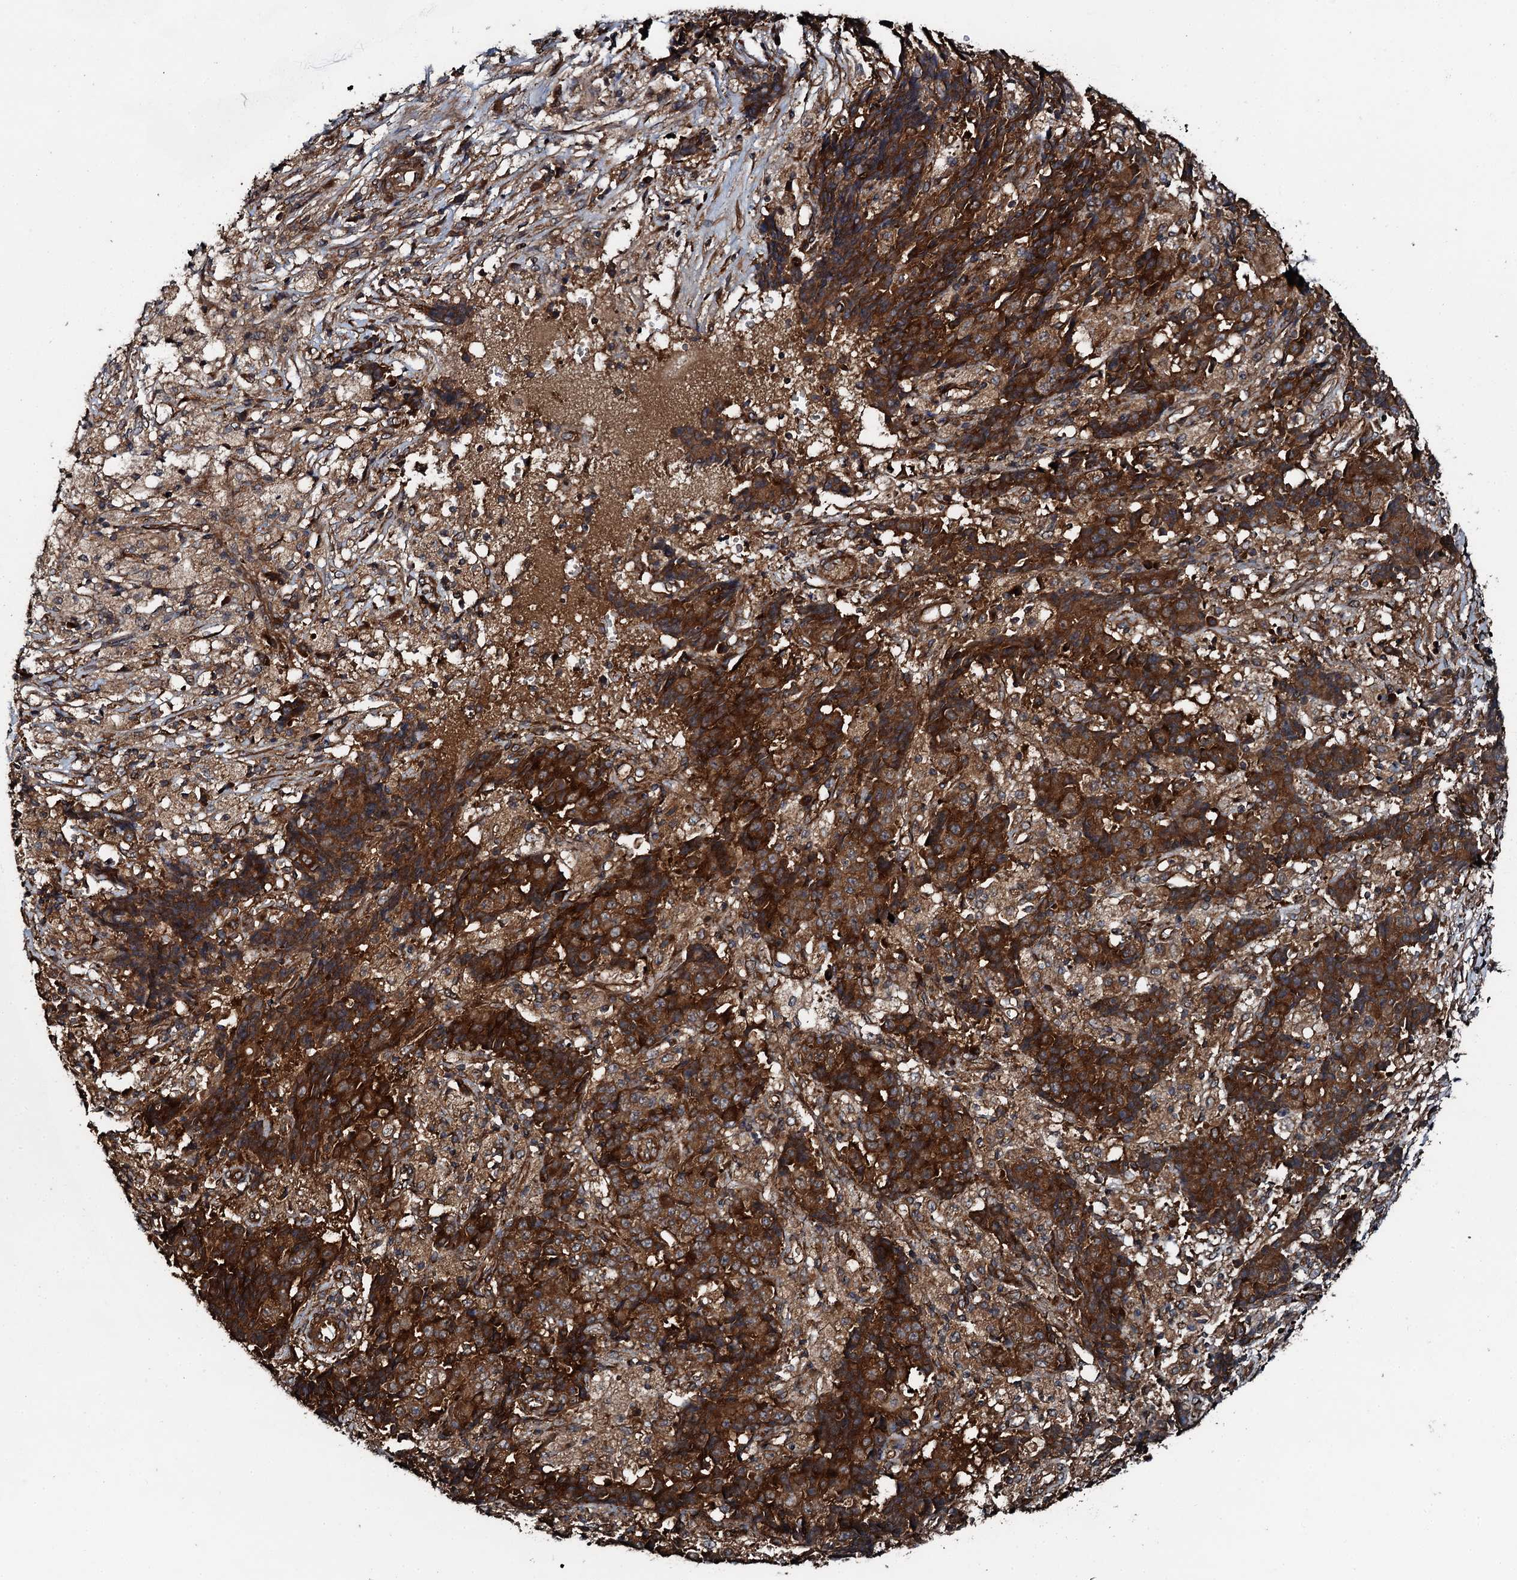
{"staining": {"intensity": "strong", "quantity": ">75%", "location": "cytoplasmic/membranous"}, "tissue": "ovarian cancer", "cell_type": "Tumor cells", "image_type": "cancer", "snomed": [{"axis": "morphology", "description": "Carcinoma, endometroid"}, {"axis": "topography", "description": "Ovary"}], "caption": "Immunohistochemical staining of human ovarian cancer (endometroid carcinoma) demonstrates high levels of strong cytoplasmic/membranous staining in approximately >75% of tumor cells.", "gene": "FLYWCH1", "patient": {"sex": "female", "age": 42}}